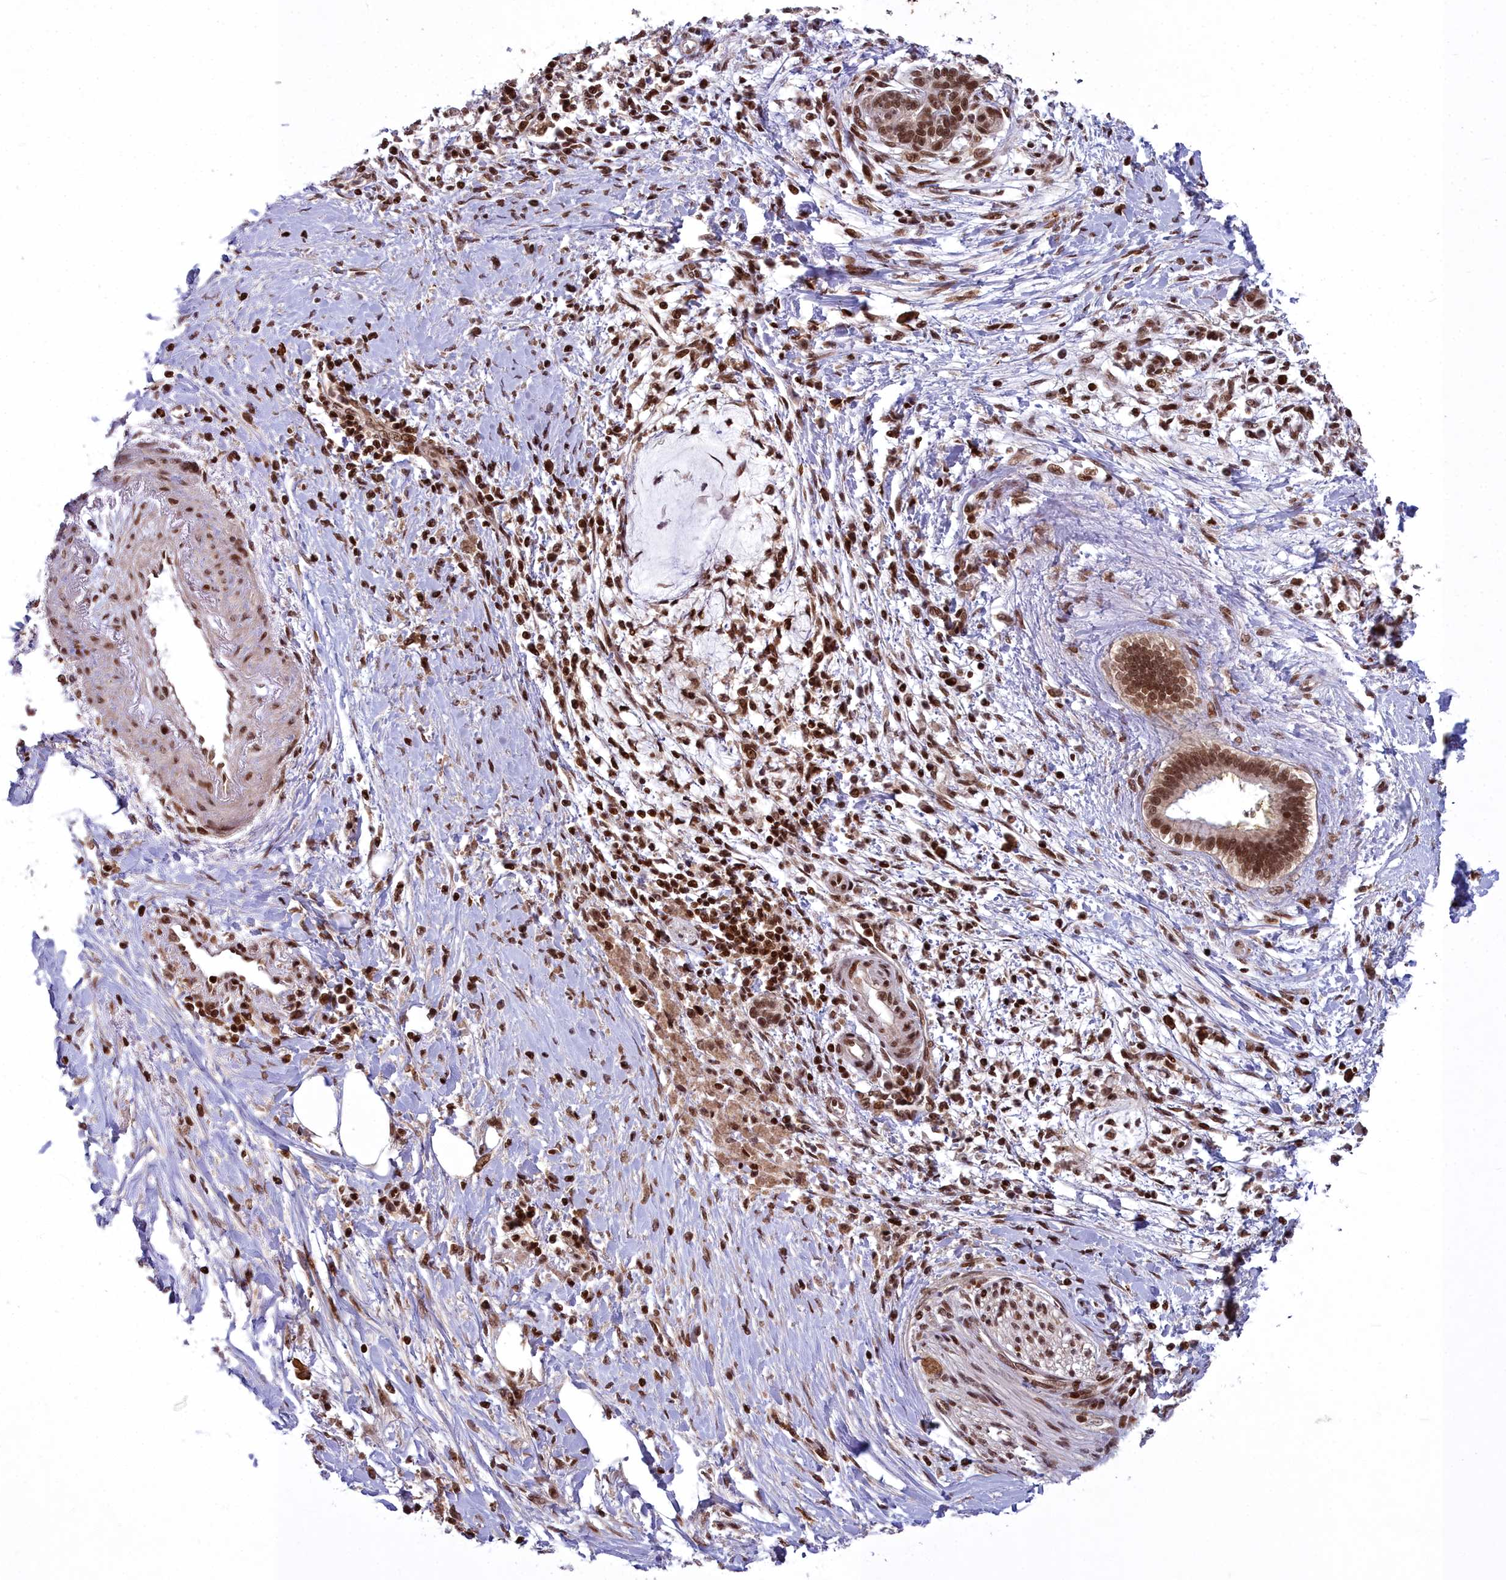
{"staining": {"intensity": "strong", "quantity": ">75%", "location": "nuclear"}, "tissue": "pancreatic cancer", "cell_type": "Tumor cells", "image_type": "cancer", "snomed": [{"axis": "morphology", "description": "Adenocarcinoma, NOS"}, {"axis": "topography", "description": "Pancreas"}], "caption": "Protein staining exhibits strong nuclear expression in about >75% of tumor cells in adenocarcinoma (pancreatic). Using DAB (brown) and hematoxylin (blue) stains, captured at high magnification using brightfield microscopy.", "gene": "GMEB1", "patient": {"sex": "male", "age": 58}}